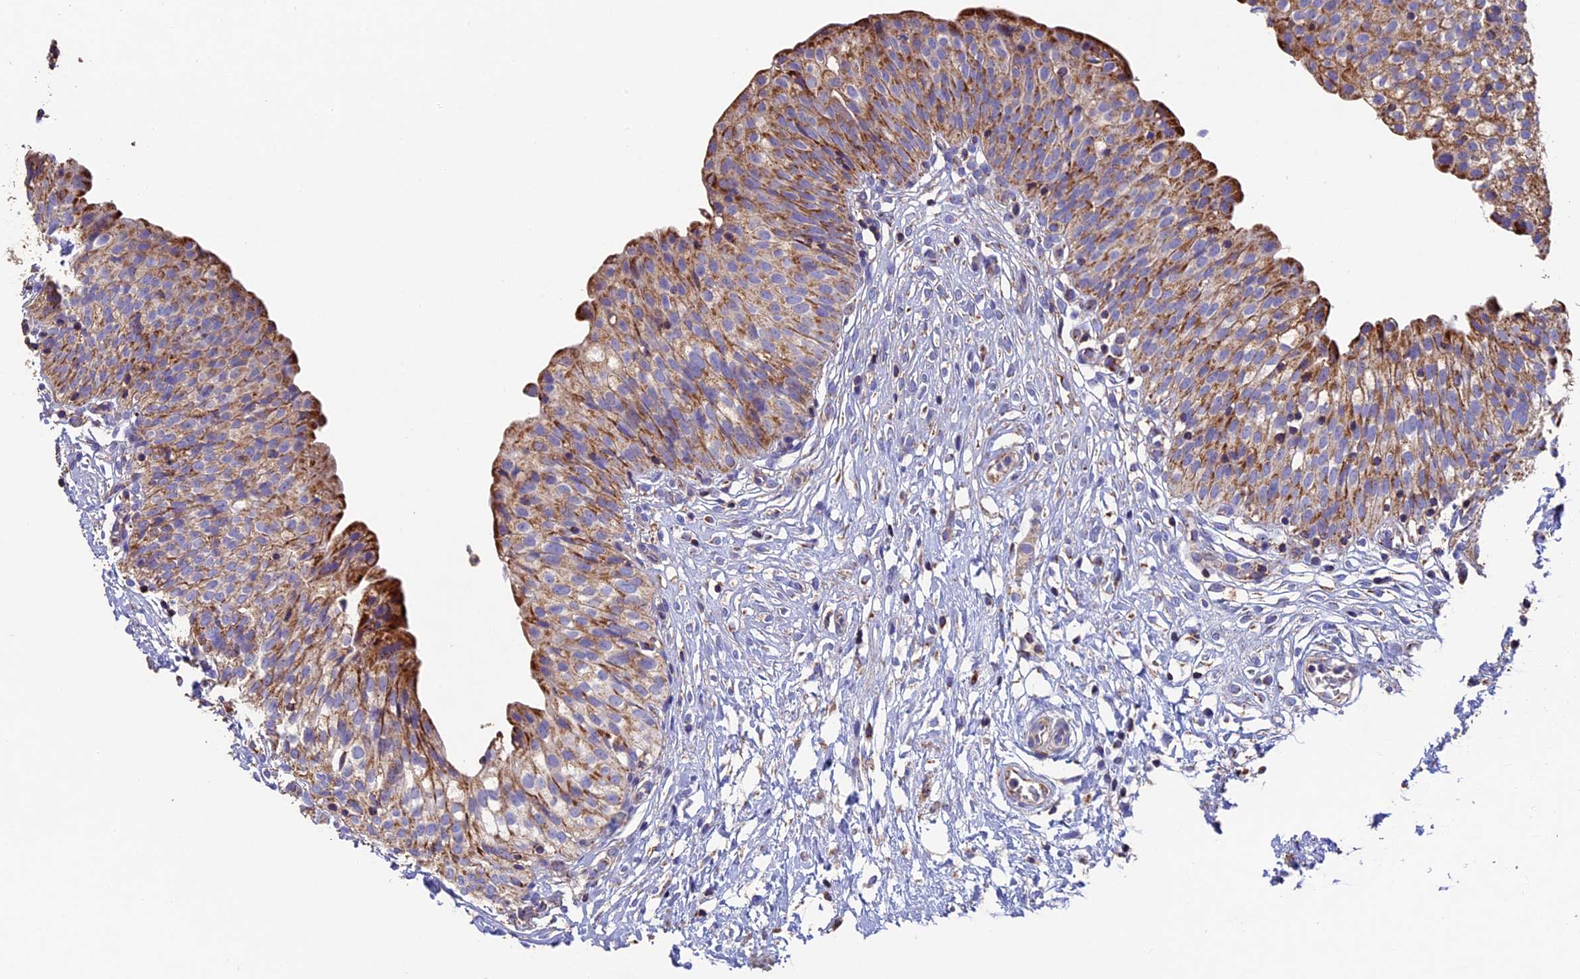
{"staining": {"intensity": "moderate", "quantity": ">75%", "location": "cytoplasmic/membranous"}, "tissue": "urinary bladder", "cell_type": "Urothelial cells", "image_type": "normal", "snomed": [{"axis": "morphology", "description": "Normal tissue, NOS"}, {"axis": "topography", "description": "Urinary bladder"}], "caption": "This micrograph shows IHC staining of benign human urinary bladder, with medium moderate cytoplasmic/membranous positivity in about >75% of urothelial cells.", "gene": "ADAT1", "patient": {"sex": "male", "age": 55}}